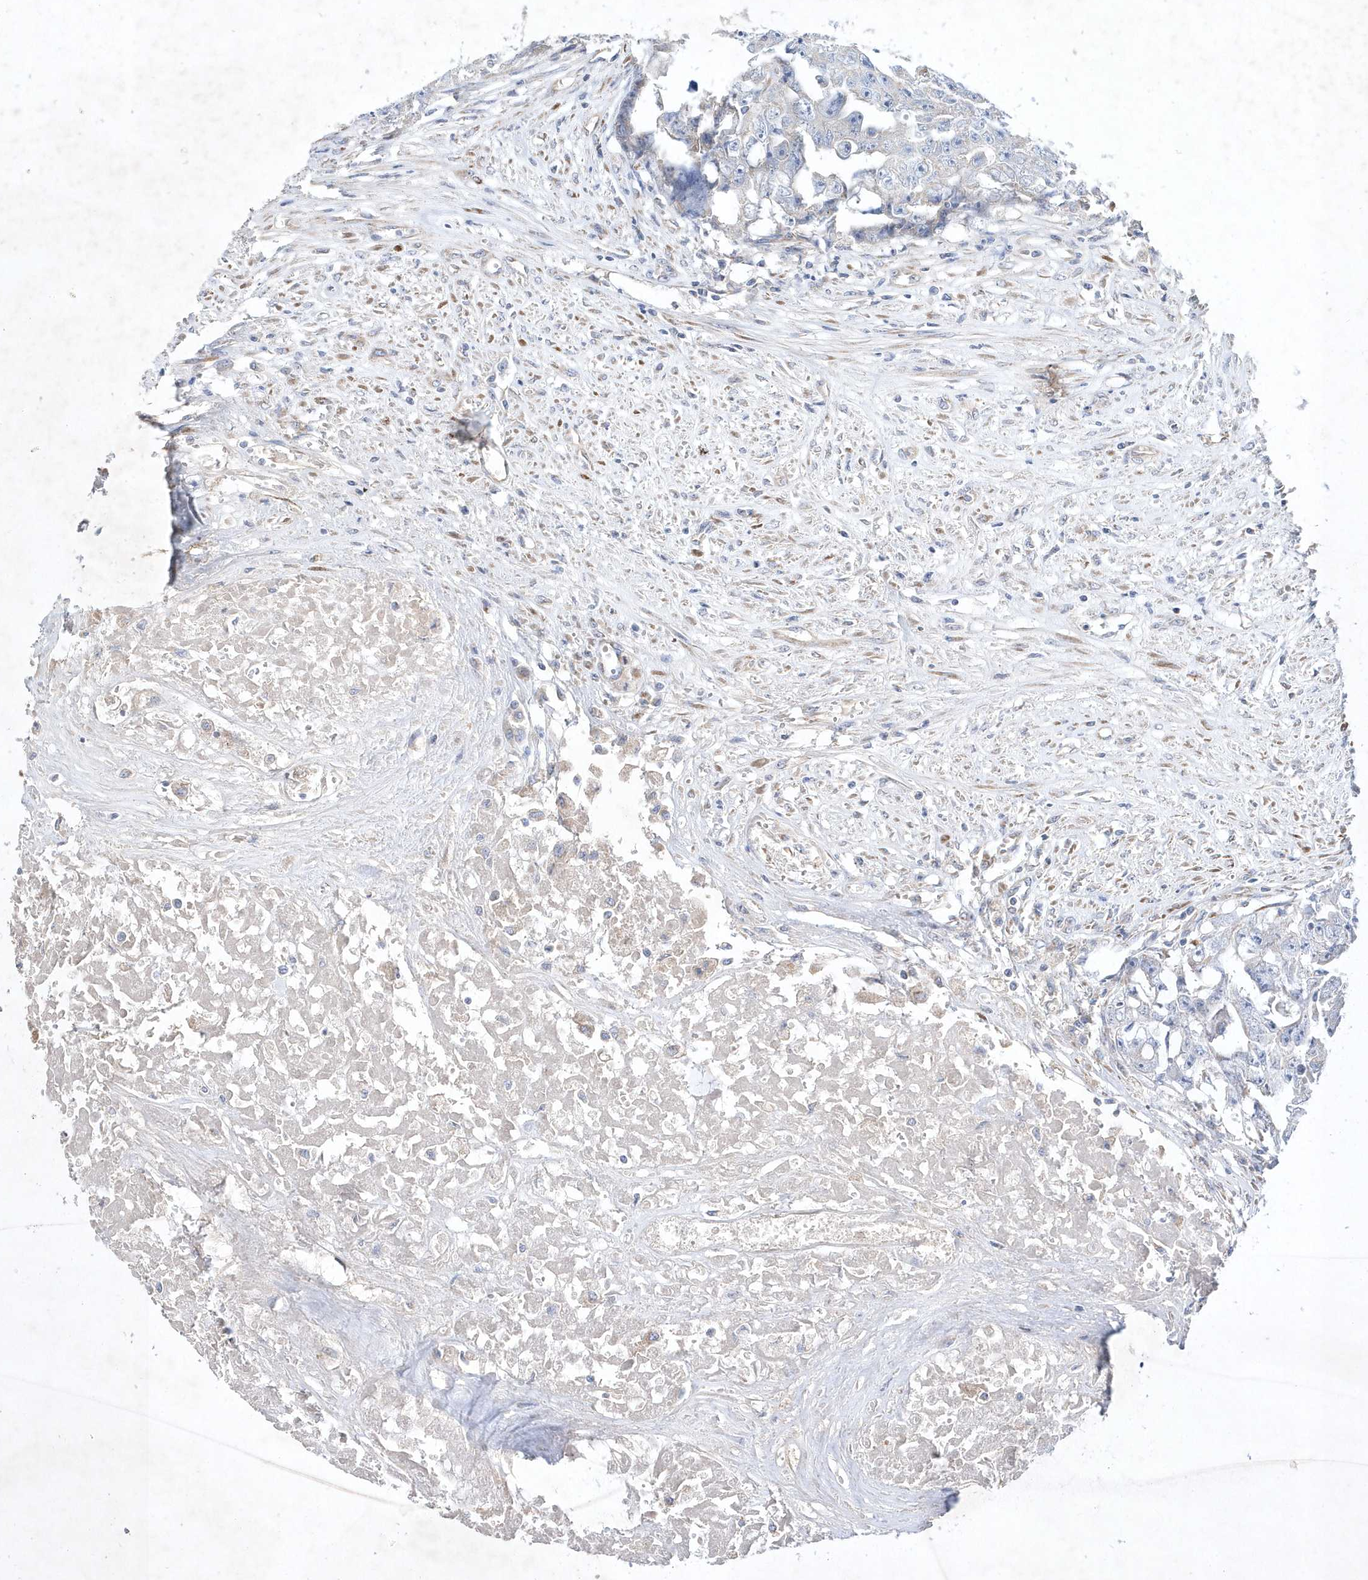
{"staining": {"intensity": "negative", "quantity": "none", "location": "none"}, "tissue": "testis cancer", "cell_type": "Tumor cells", "image_type": "cancer", "snomed": [{"axis": "morphology", "description": "Seminoma, NOS"}, {"axis": "morphology", "description": "Carcinoma, Embryonal, NOS"}, {"axis": "topography", "description": "Testis"}], "caption": "Immunohistochemistry (IHC) image of human testis embryonal carcinoma stained for a protein (brown), which shows no expression in tumor cells.", "gene": "METTL8", "patient": {"sex": "male", "age": 43}}